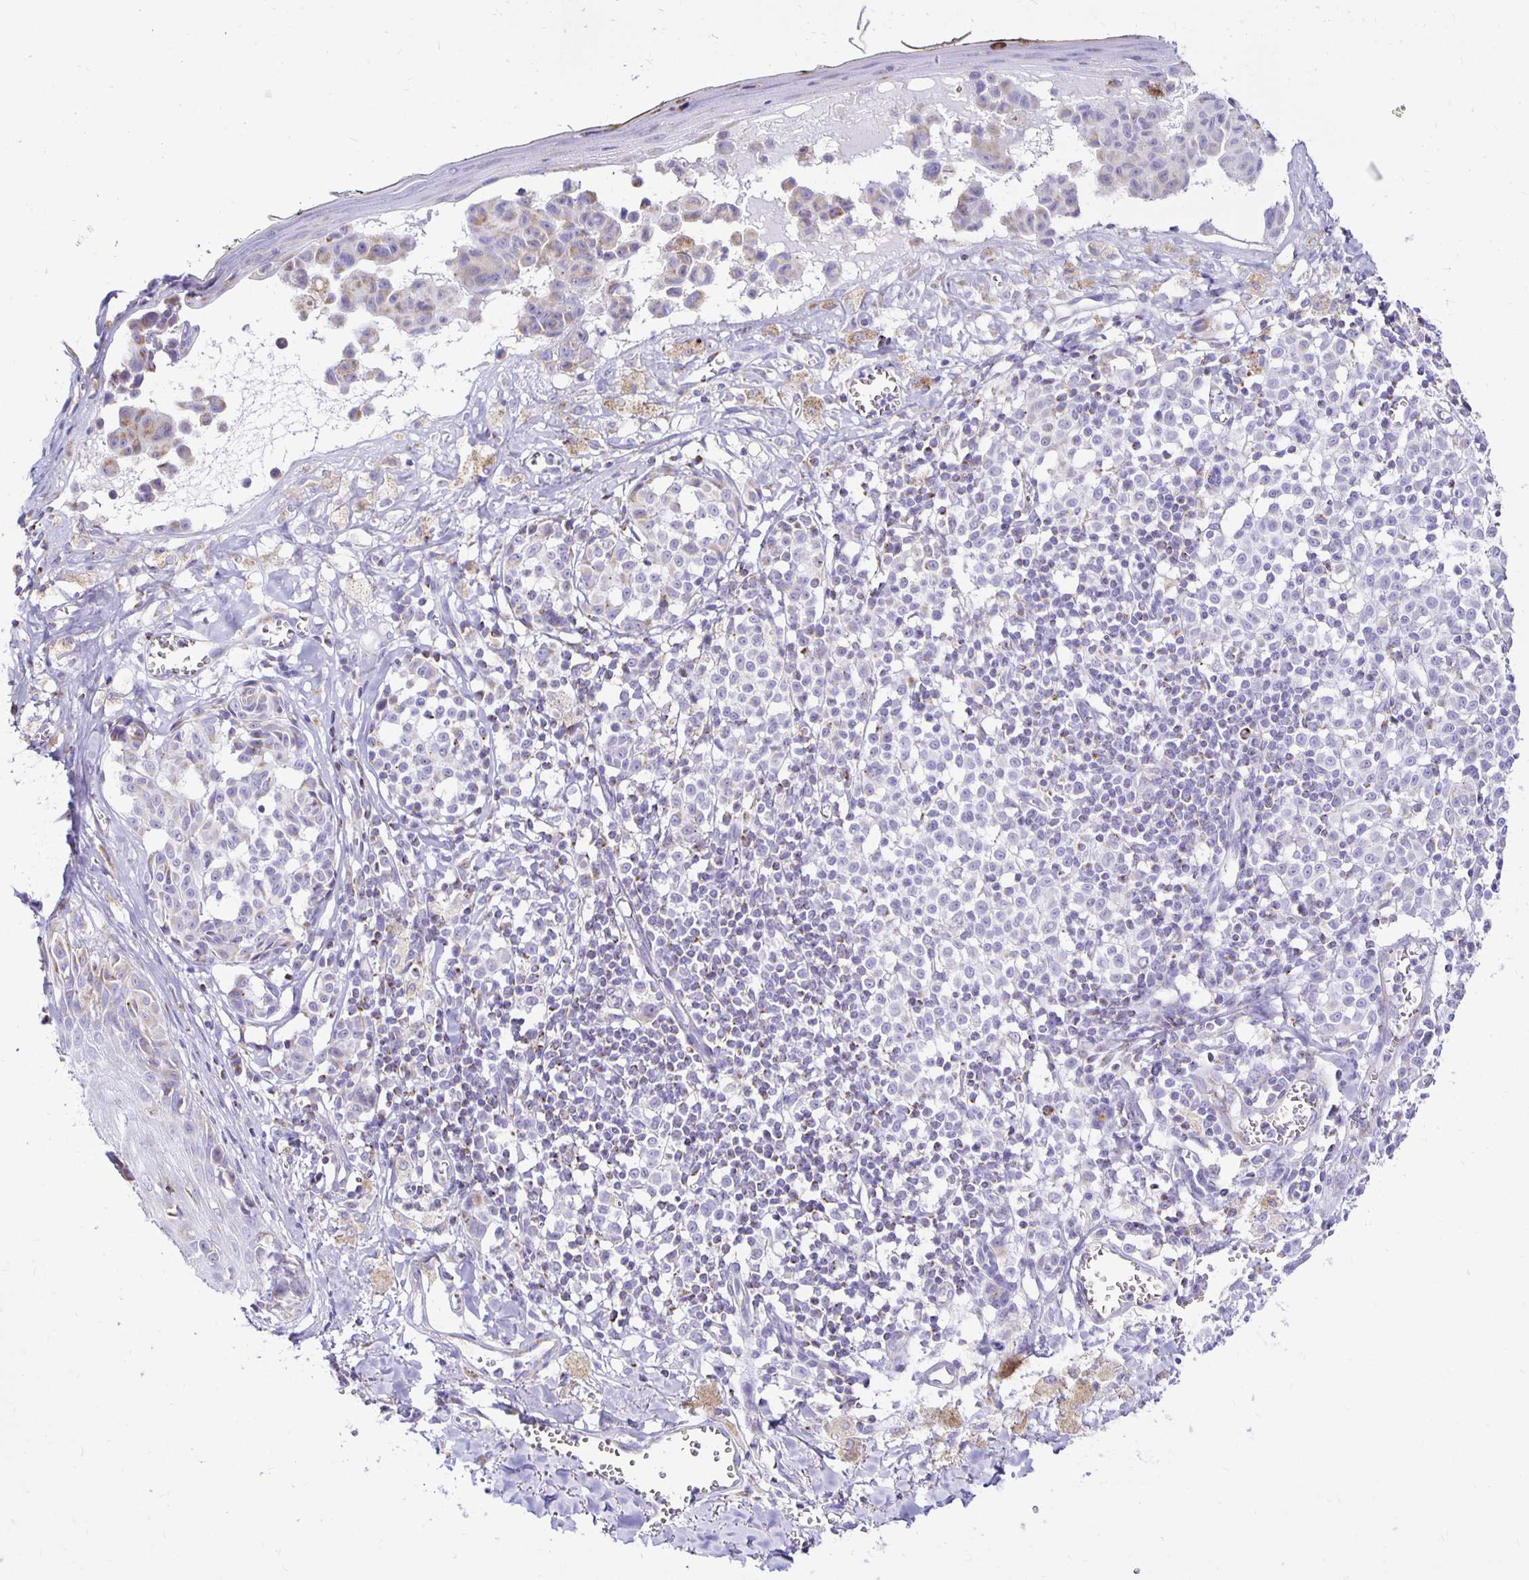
{"staining": {"intensity": "negative", "quantity": "none", "location": "none"}, "tissue": "melanoma", "cell_type": "Tumor cells", "image_type": "cancer", "snomed": [{"axis": "morphology", "description": "Malignant melanoma, NOS"}, {"axis": "topography", "description": "Skin"}], "caption": "Immunohistochemical staining of human melanoma shows no significant positivity in tumor cells. The staining was performed using DAB to visualize the protein expression in brown, while the nuclei were stained in blue with hematoxylin (Magnification: 20x).", "gene": "PLAAT2", "patient": {"sex": "female", "age": 43}}